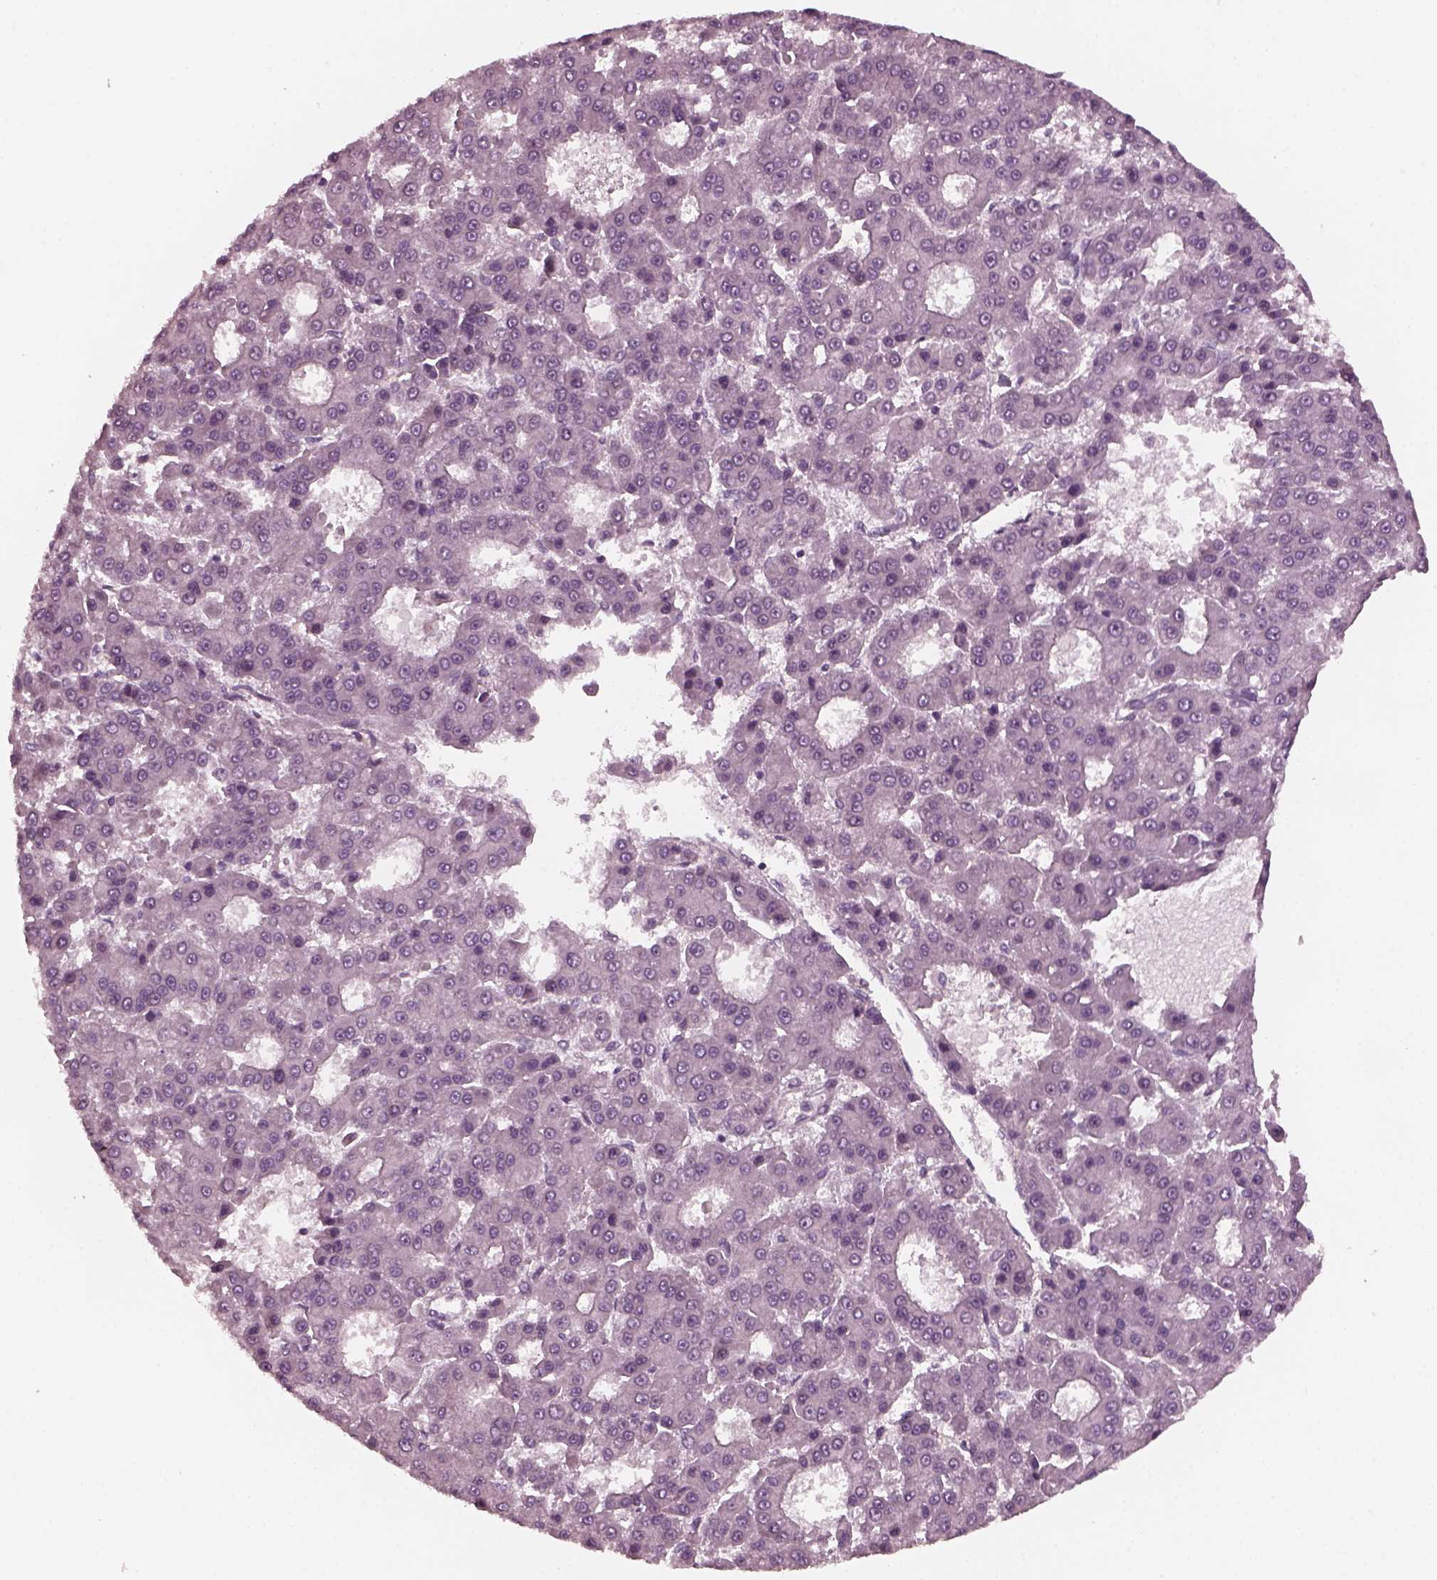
{"staining": {"intensity": "negative", "quantity": "none", "location": "none"}, "tissue": "liver cancer", "cell_type": "Tumor cells", "image_type": "cancer", "snomed": [{"axis": "morphology", "description": "Carcinoma, Hepatocellular, NOS"}, {"axis": "topography", "description": "Liver"}], "caption": "High magnification brightfield microscopy of hepatocellular carcinoma (liver) stained with DAB (brown) and counterstained with hematoxylin (blue): tumor cells show no significant staining.", "gene": "TUBG1", "patient": {"sex": "male", "age": 70}}